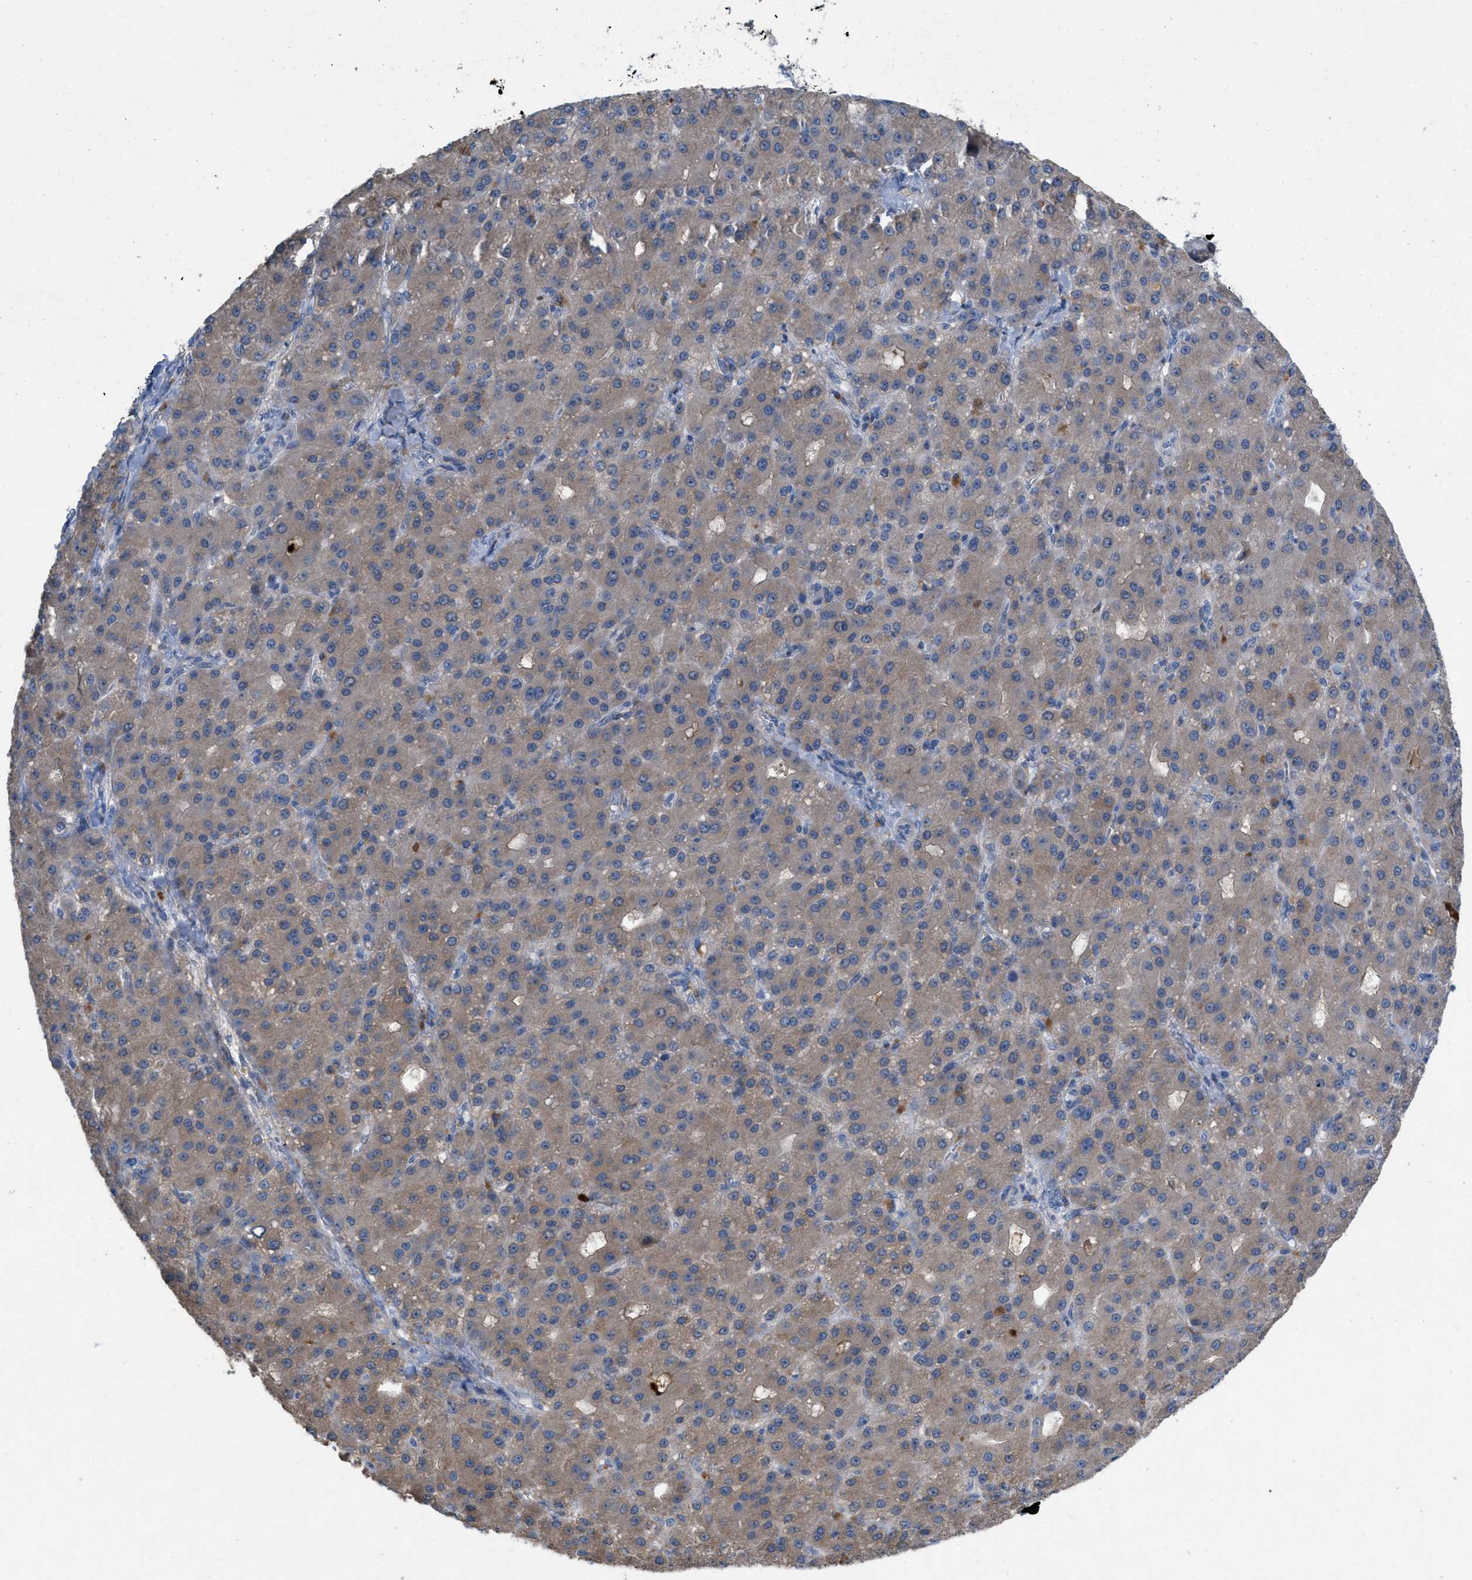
{"staining": {"intensity": "weak", "quantity": ">75%", "location": "cytoplasmic/membranous"}, "tissue": "liver cancer", "cell_type": "Tumor cells", "image_type": "cancer", "snomed": [{"axis": "morphology", "description": "Carcinoma, Hepatocellular, NOS"}, {"axis": "topography", "description": "Liver"}], "caption": "A brown stain shows weak cytoplasmic/membranous positivity of a protein in liver hepatocellular carcinoma tumor cells. (DAB (3,3'-diaminobenzidine) IHC with brightfield microscopy, high magnification).", "gene": "PLPPR5", "patient": {"sex": "male", "age": 67}}